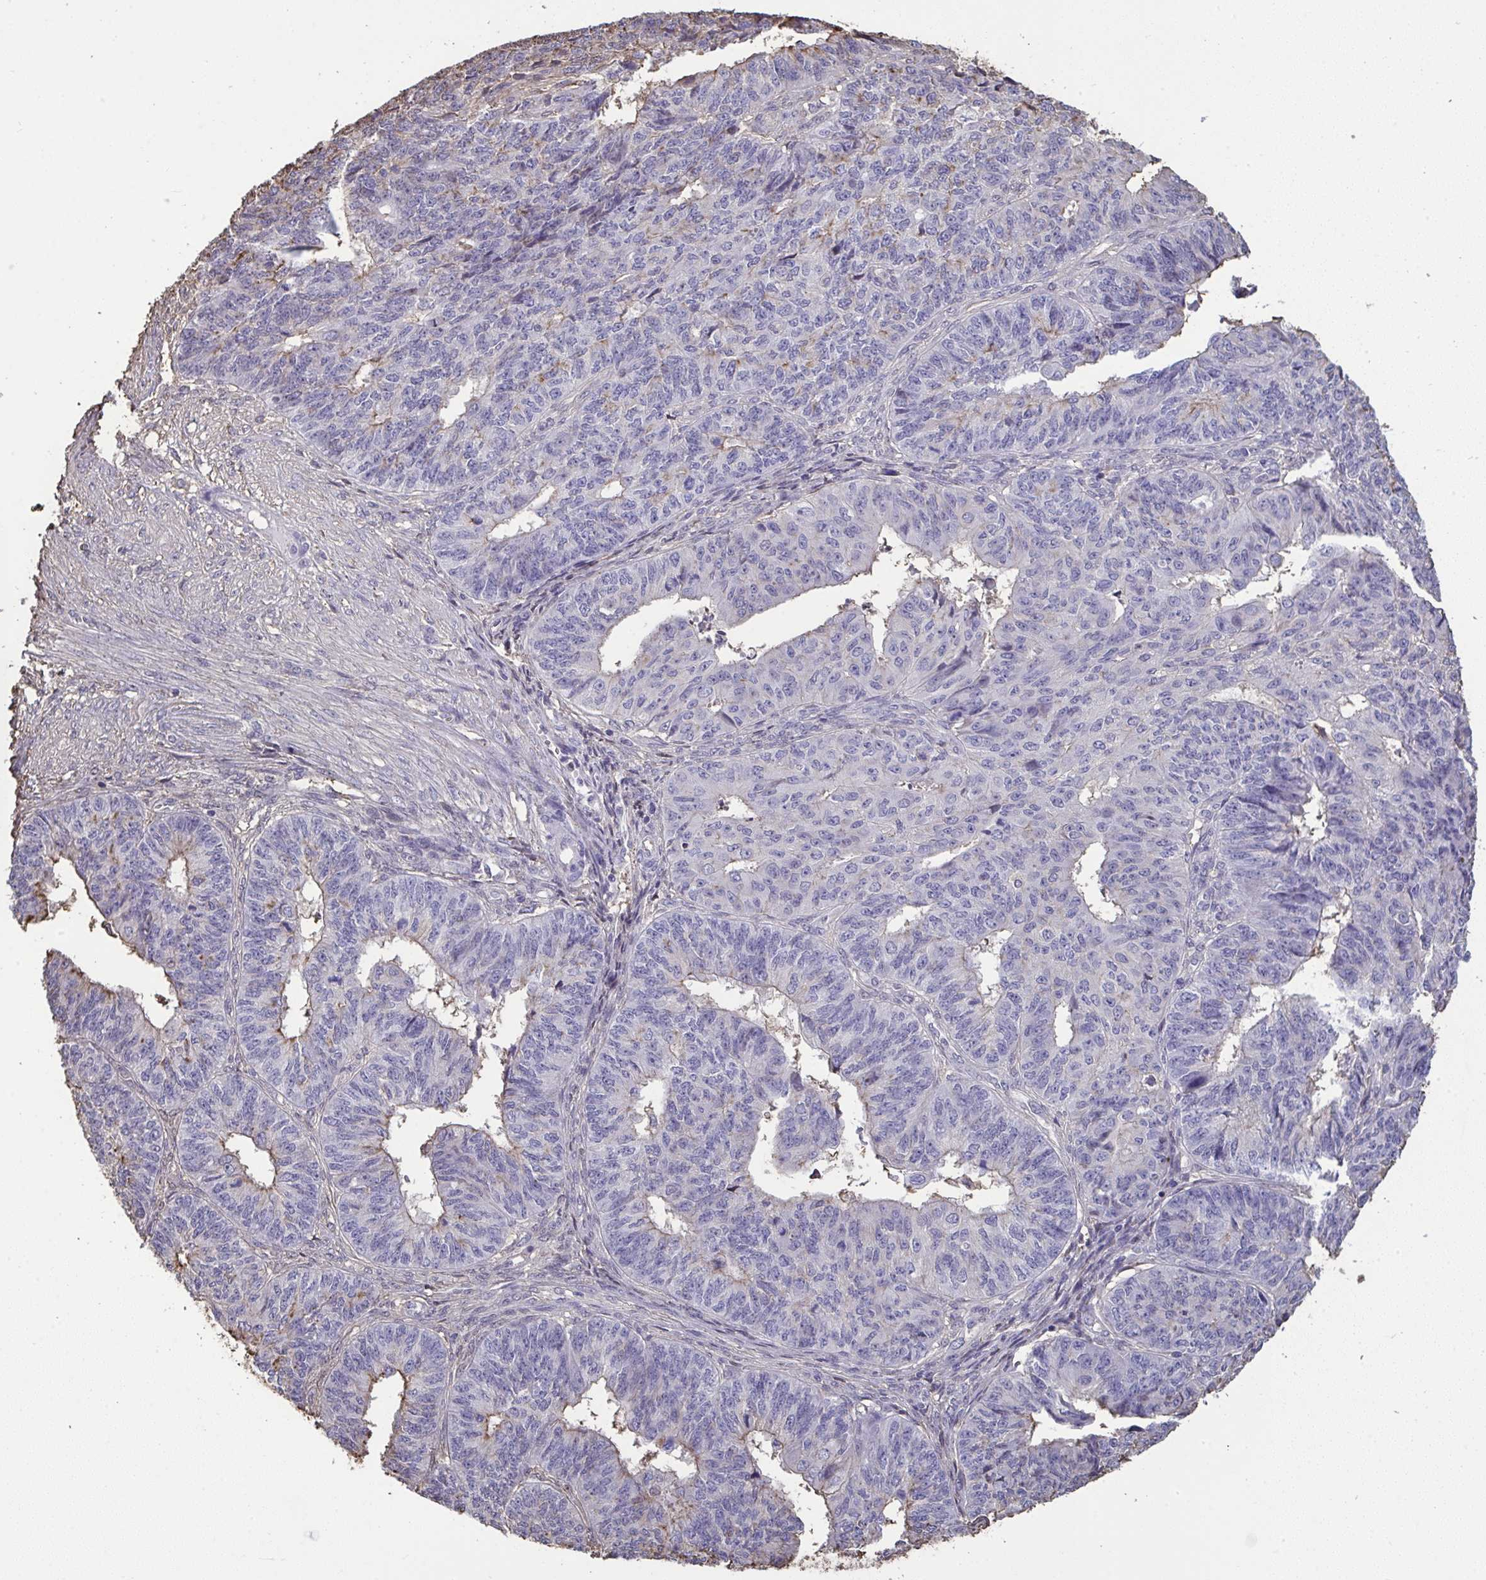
{"staining": {"intensity": "weak", "quantity": "<25%", "location": "cytoplasmic/membranous"}, "tissue": "endometrial cancer", "cell_type": "Tumor cells", "image_type": "cancer", "snomed": [{"axis": "morphology", "description": "Adenocarcinoma, NOS"}, {"axis": "topography", "description": "Endometrium"}], "caption": "Adenocarcinoma (endometrial) stained for a protein using immunohistochemistry (IHC) demonstrates no positivity tumor cells.", "gene": "ANXA5", "patient": {"sex": "female", "age": 32}}